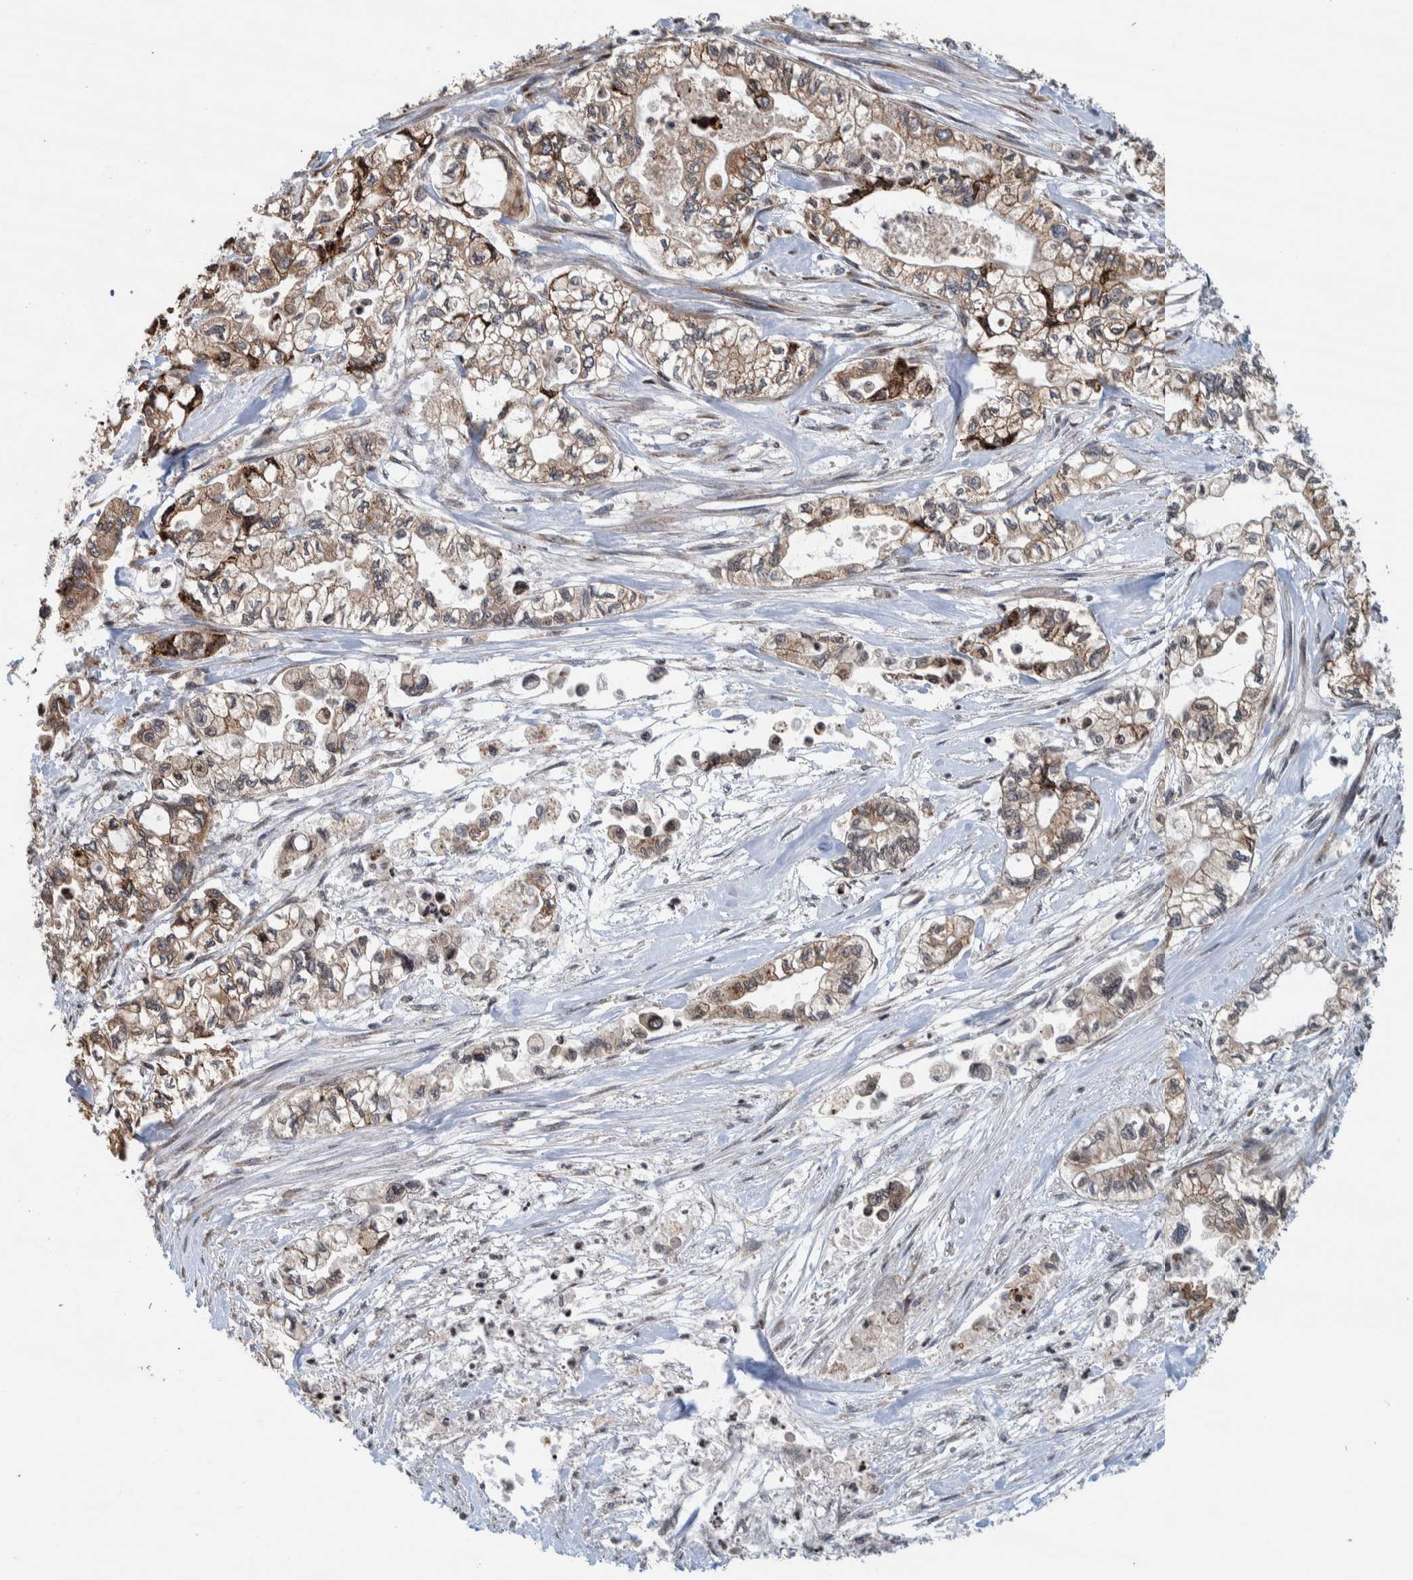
{"staining": {"intensity": "strong", "quantity": "25%-75%", "location": "cytoplasmic/membranous,nuclear"}, "tissue": "pancreatic cancer", "cell_type": "Tumor cells", "image_type": "cancer", "snomed": [{"axis": "morphology", "description": "Adenocarcinoma, NOS"}, {"axis": "topography", "description": "Pancreas"}], "caption": "Pancreatic cancer (adenocarcinoma) stained with a protein marker shows strong staining in tumor cells.", "gene": "CCDC182", "patient": {"sex": "male", "age": 79}}